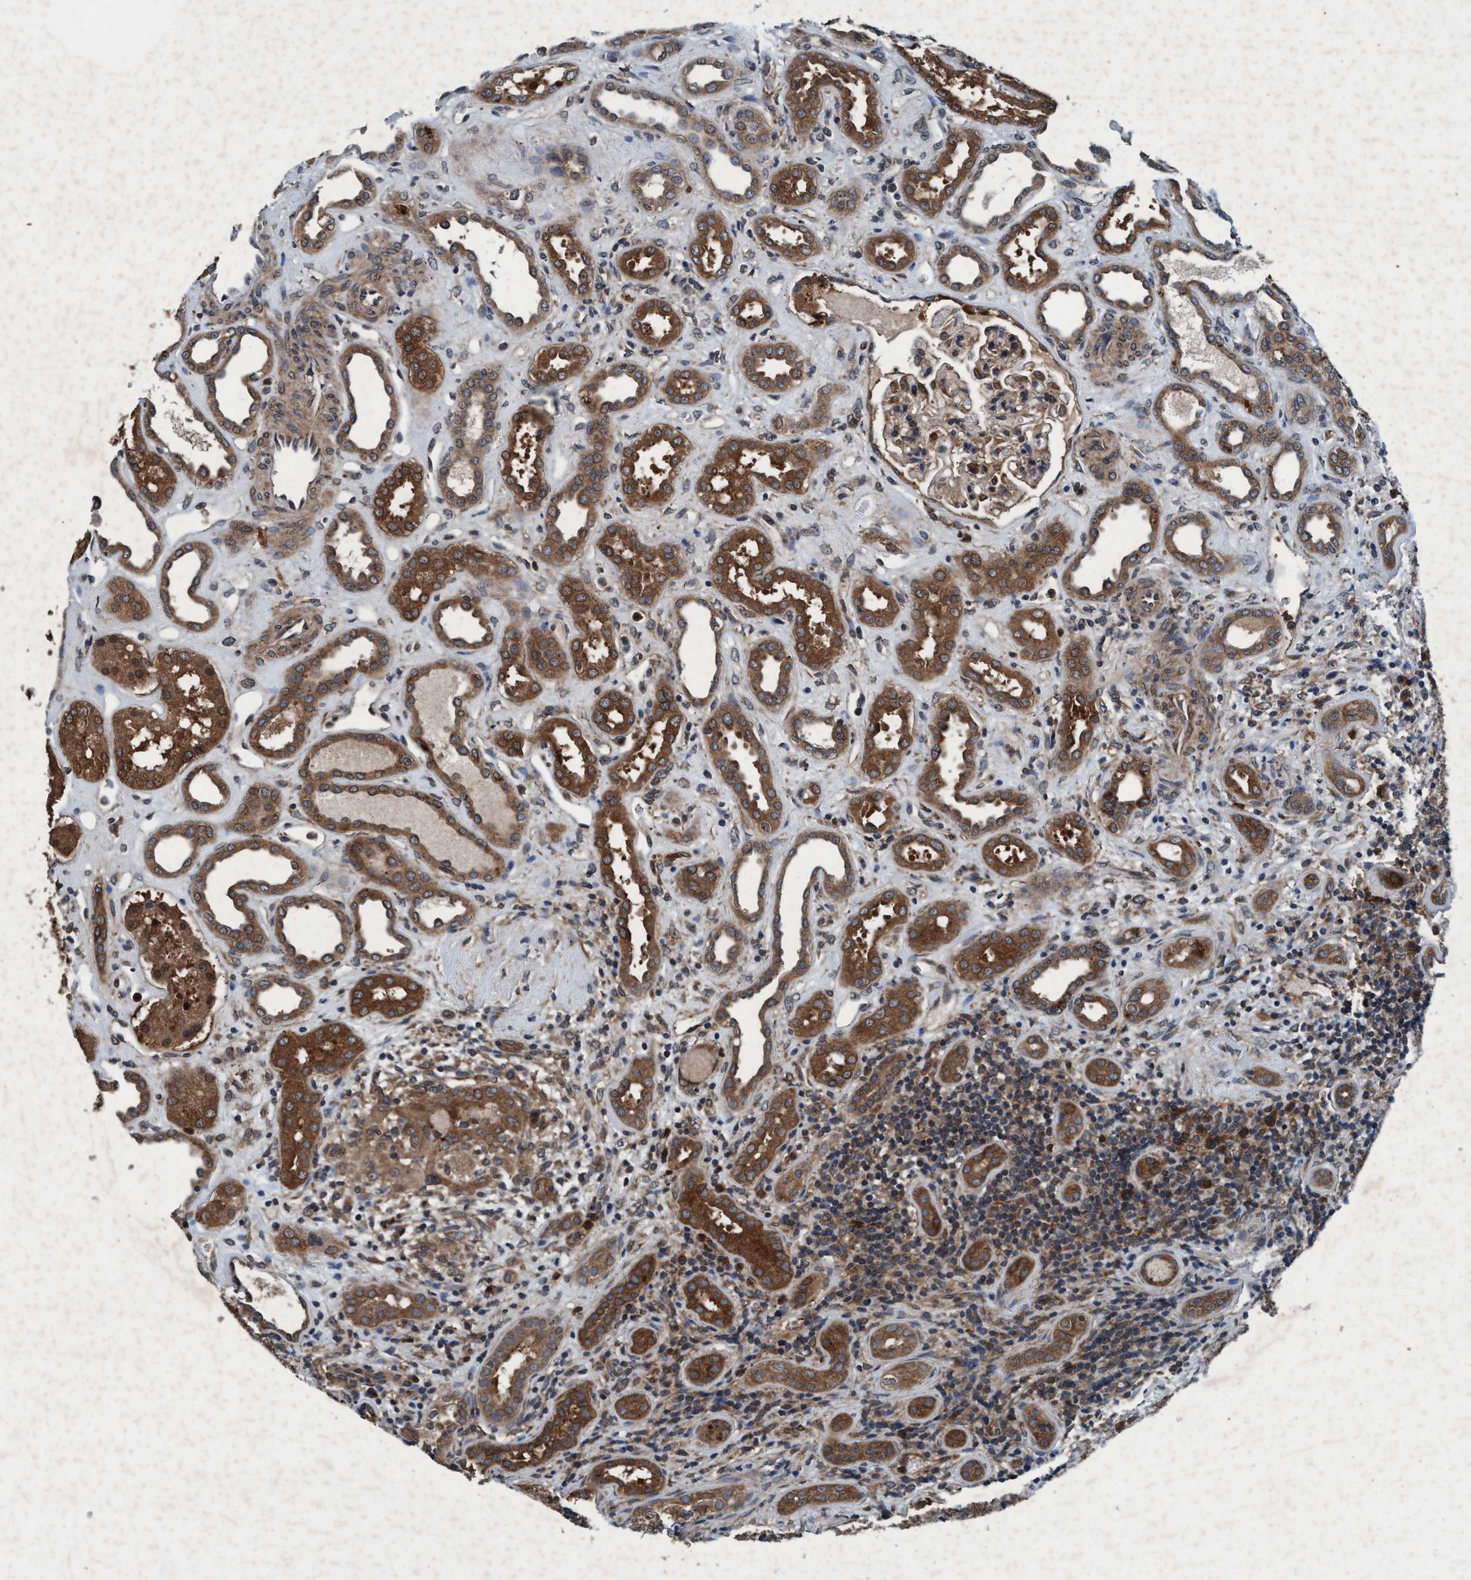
{"staining": {"intensity": "weak", "quantity": "25%-75%", "location": "cytoplasmic/membranous"}, "tissue": "kidney", "cell_type": "Cells in glomeruli", "image_type": "normal", "snomed": [{"axis": "morphology", "description": "Normal tissue, NOS"}, {"axis": "topography", "description": "Kidney"}], "caption": "IHC of normal human kidney shows low levels of weak cytoplasmic/membranous positivity in about 25%-75% of cells in glomeruli.", "gene": "AKT1S1", "patient": {"sex": "male", "age": 59}}